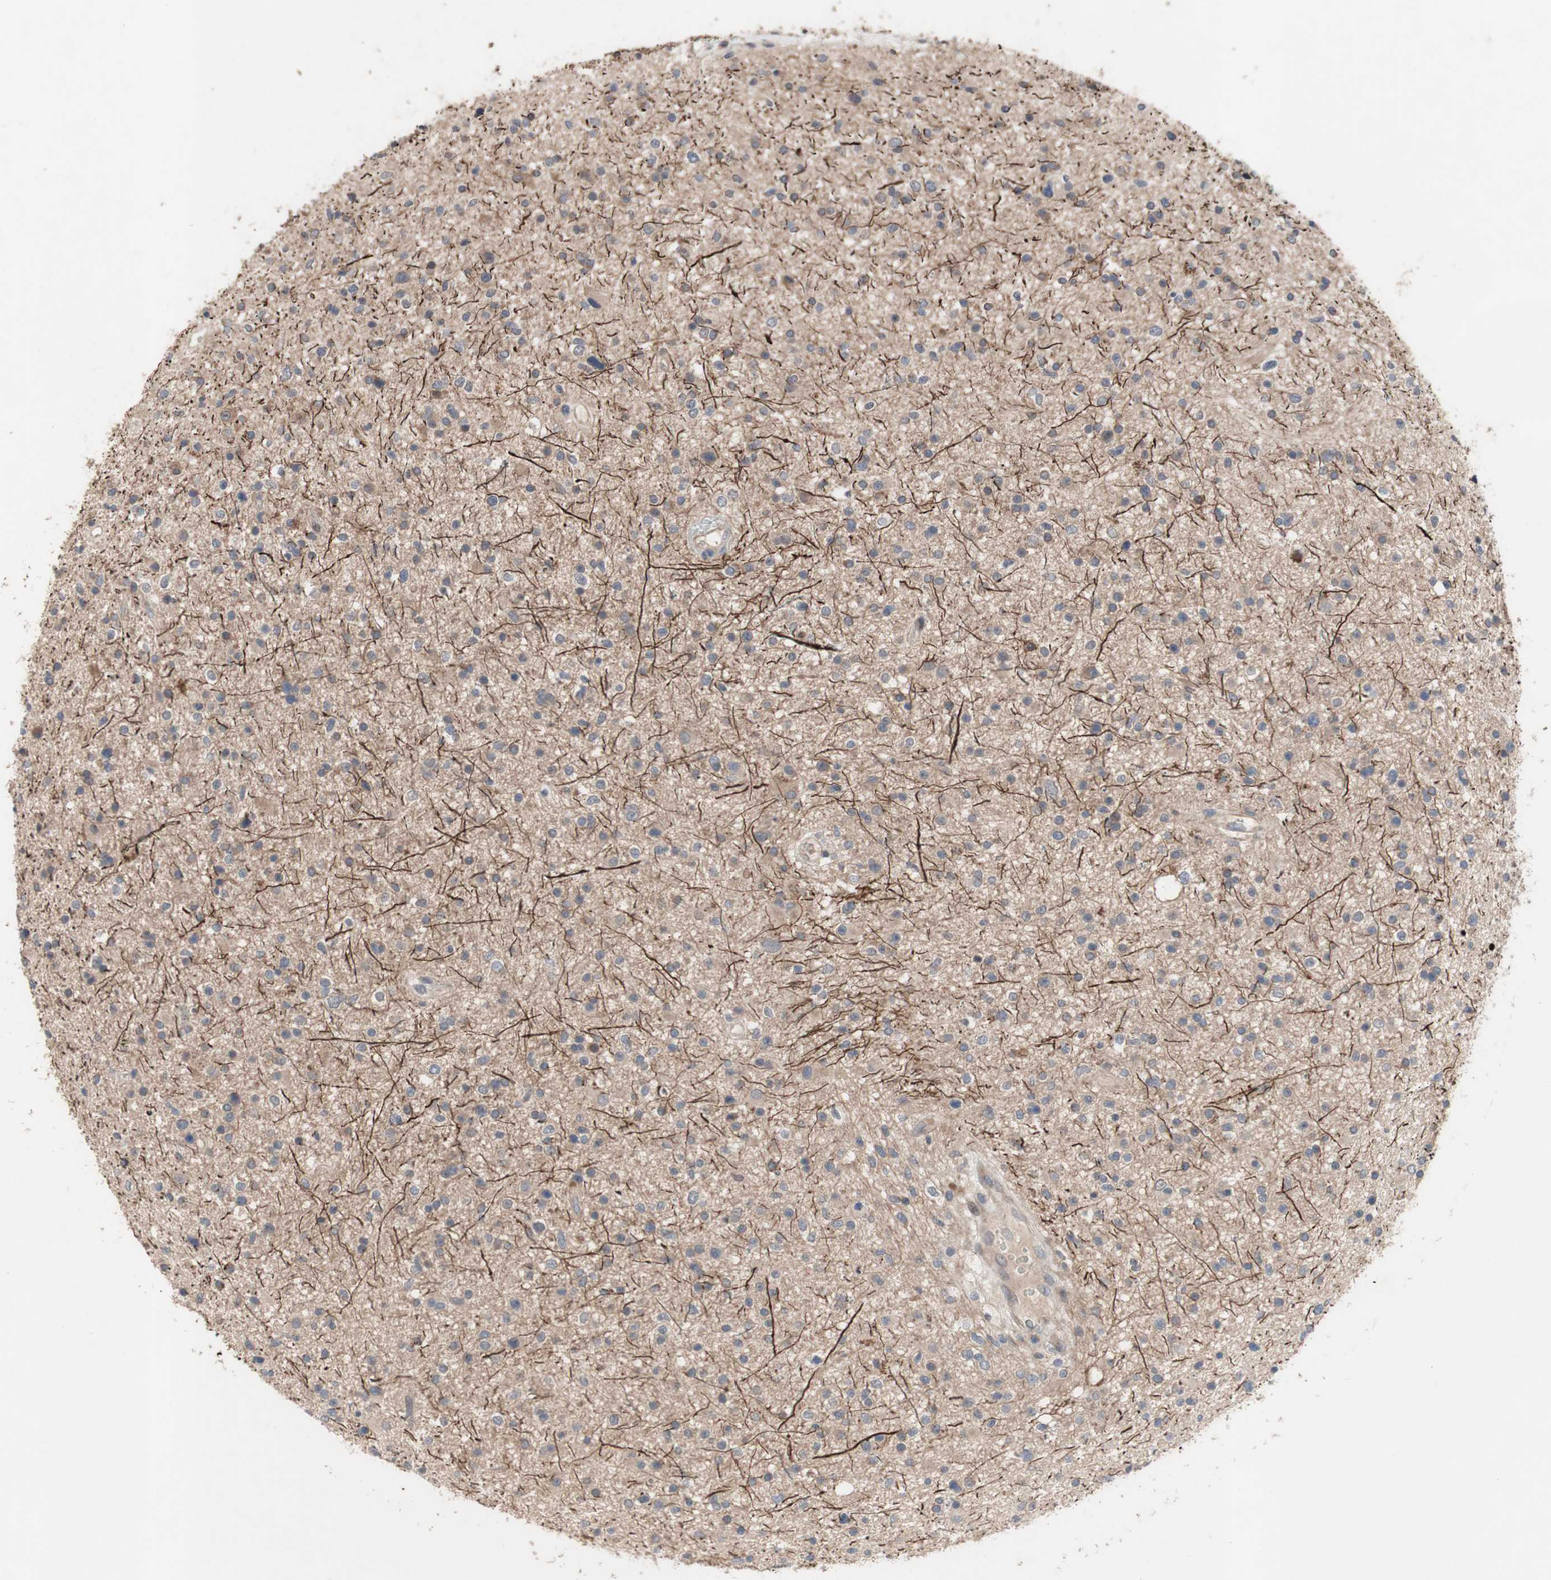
{"staining": {"intensity": "weak", "quantity": "<25%", "location": "cytoplasmic/membranous"}, "tissue": "glioma", "cell_type": "Tumor cells", "image_type": "cancer", "snomed": [{"axis": "morphology", "description": "Glioma, malignant, High grade"}, {"axis": "topography", "description": "Brain"}], "caption": "Human glioma stained for a protein using immunohistochemistry displays no staining in tumor cells.", "gene": "OAZ1", "patient": {"sex": "male", "age": 33}}